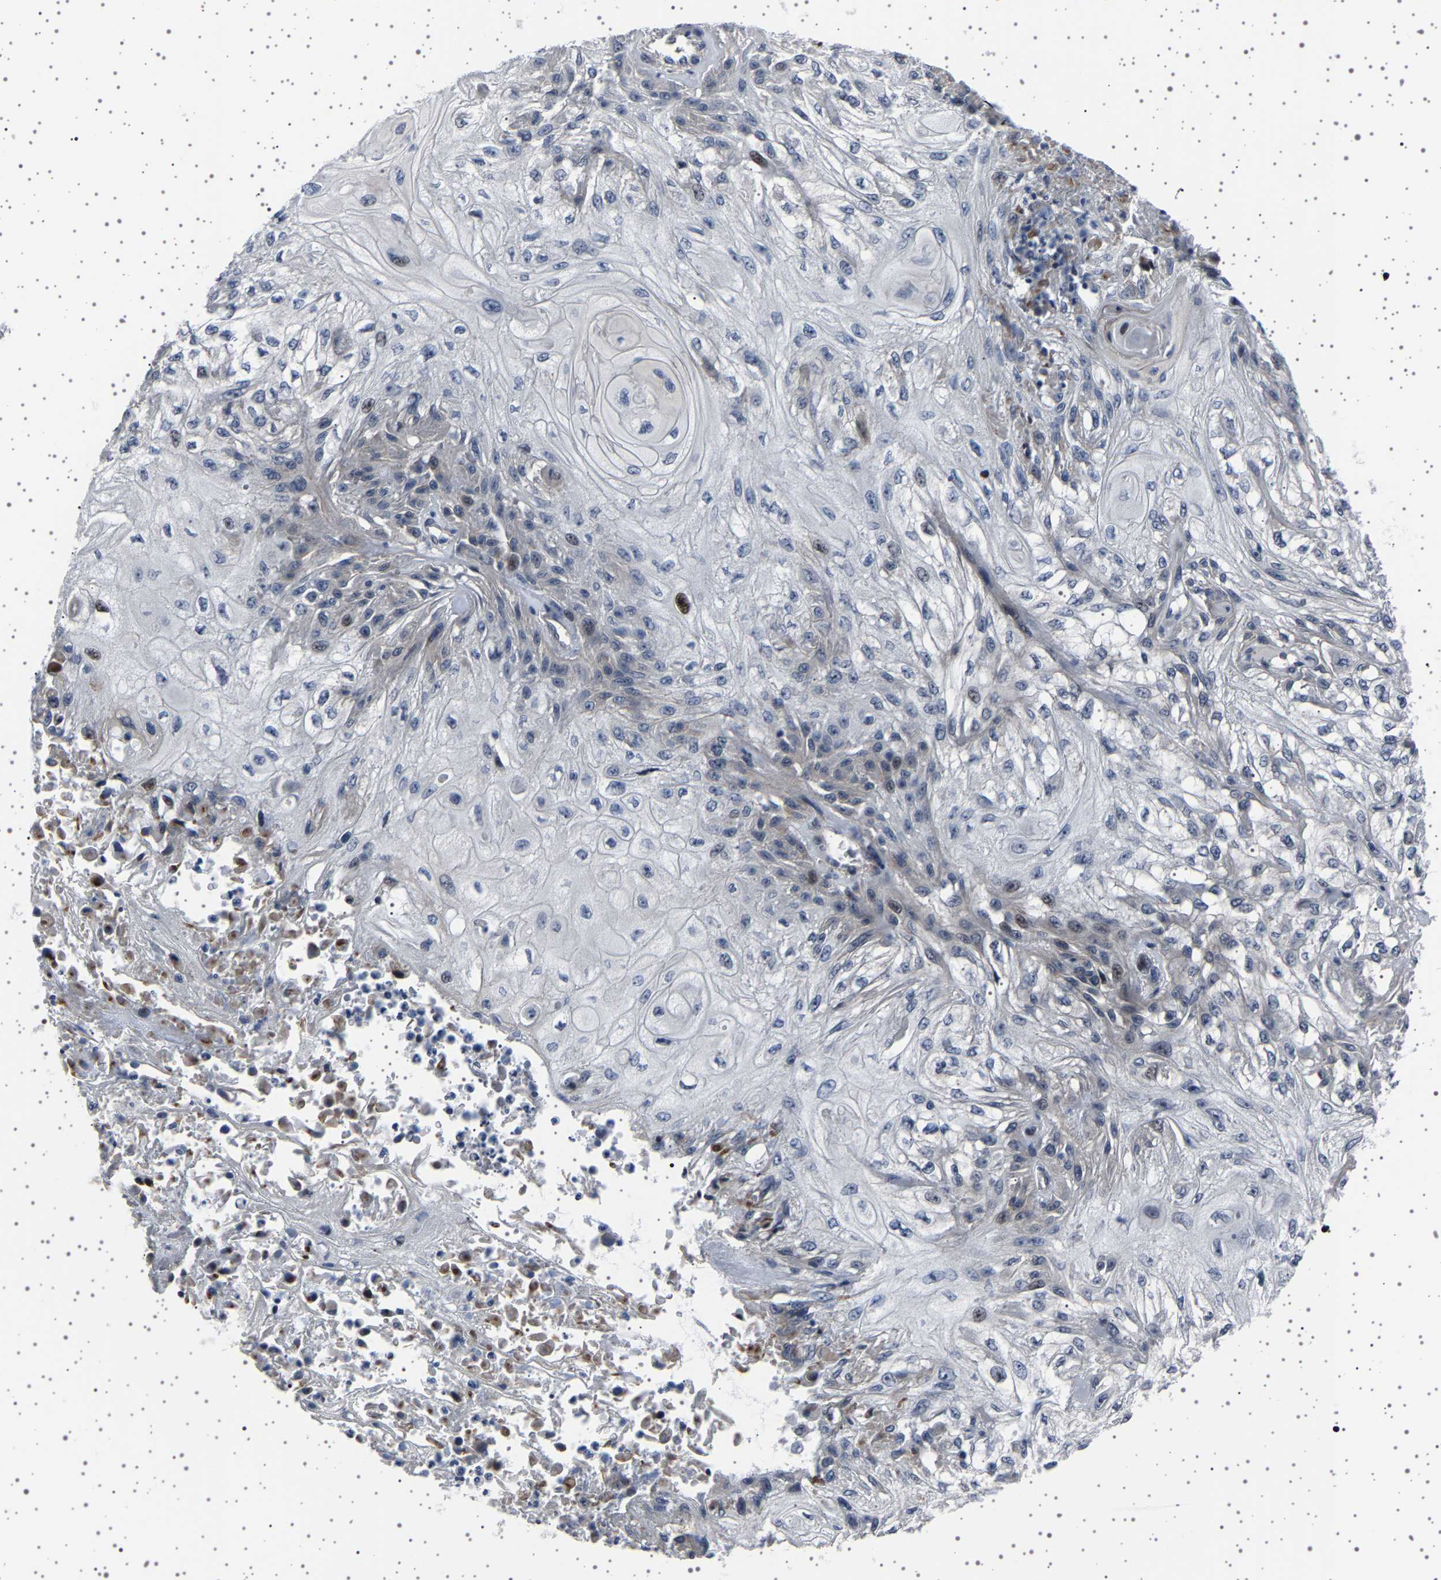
{"staining": {"intensity": "weak", "quantity": "<25%", "location": "nuclear"}, "tissue": "skin cancer", "cell_type": "Tumor cells", "image_type": "cancer", "snomed": [{"axis": "morphology", "description": "Squamous cell carcinoma, NOS"}, {"axis": "morphology", "description": "Squamous cell carcinoma, metastatic, NOS"}, {"axis": "topography", "description": "Skin"}, {"axis": "topography", "description": "Lymph node"}], "caption": "The image shows no staining of tumor cells in skin squamous cell carcinoma.", "gene": "PAK5", "patient": {"sex": "male", "age": 75}}